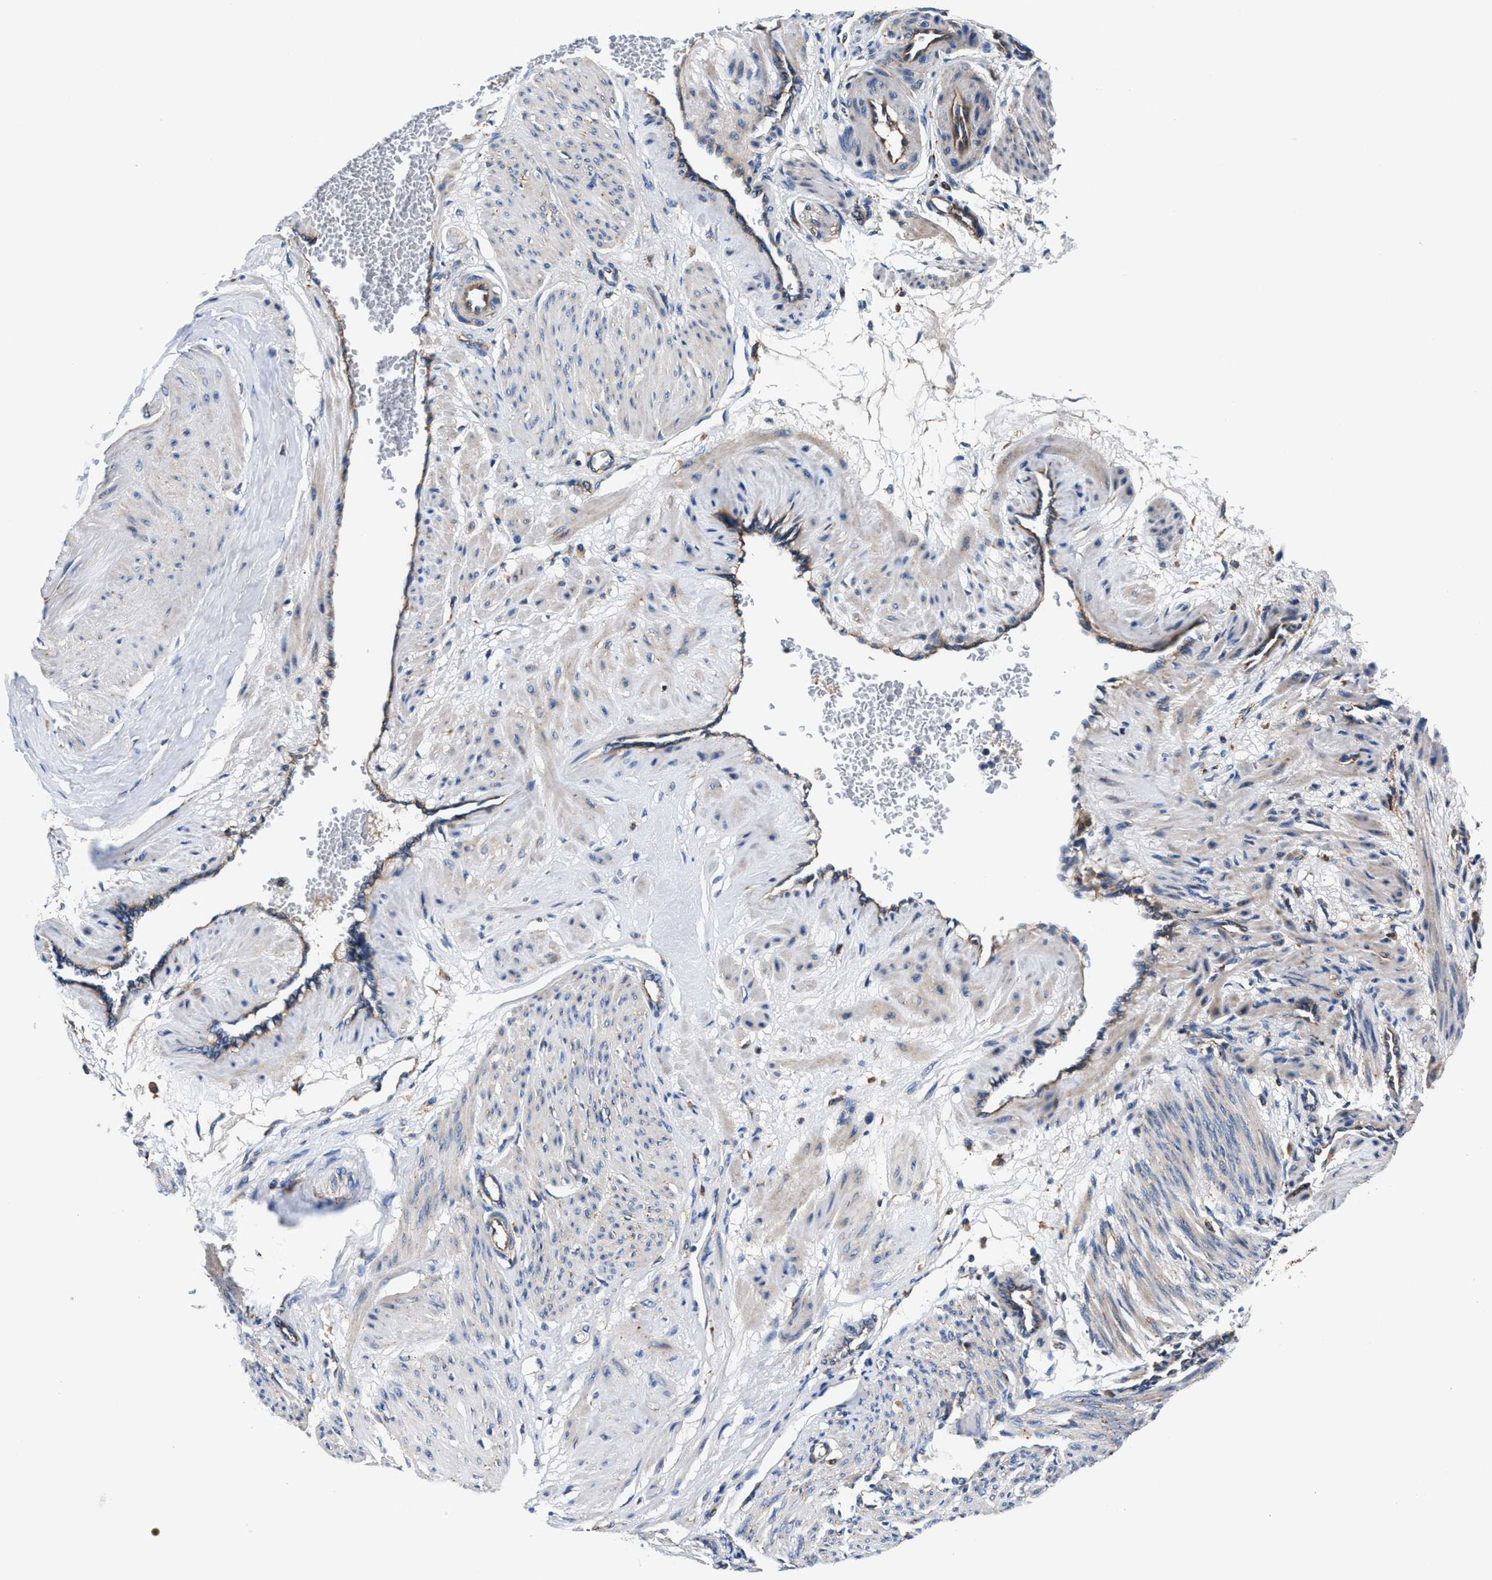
{"staining": {"intensity": "weak", "quantity": "25%-75%", "location": "cytoplasmic/membranous"}, "tissue": "smooth muscle", "cell_type": "Smooth muscle cells", "image_type": "normal", "snomed": [{"axis": "morphology", "description": "Normal tissue, NOS"}, {"axis": "topography", "description": "Endometrium"}], "caption": "Protein expression analysis of normal human smooth muscle reveals weak cytoplasmic/membranous expression in approximately 25%-75% of smooth muscle cells.", "gene": "PPP1R9B", "patient": {"sex": "female", "age": 33}}